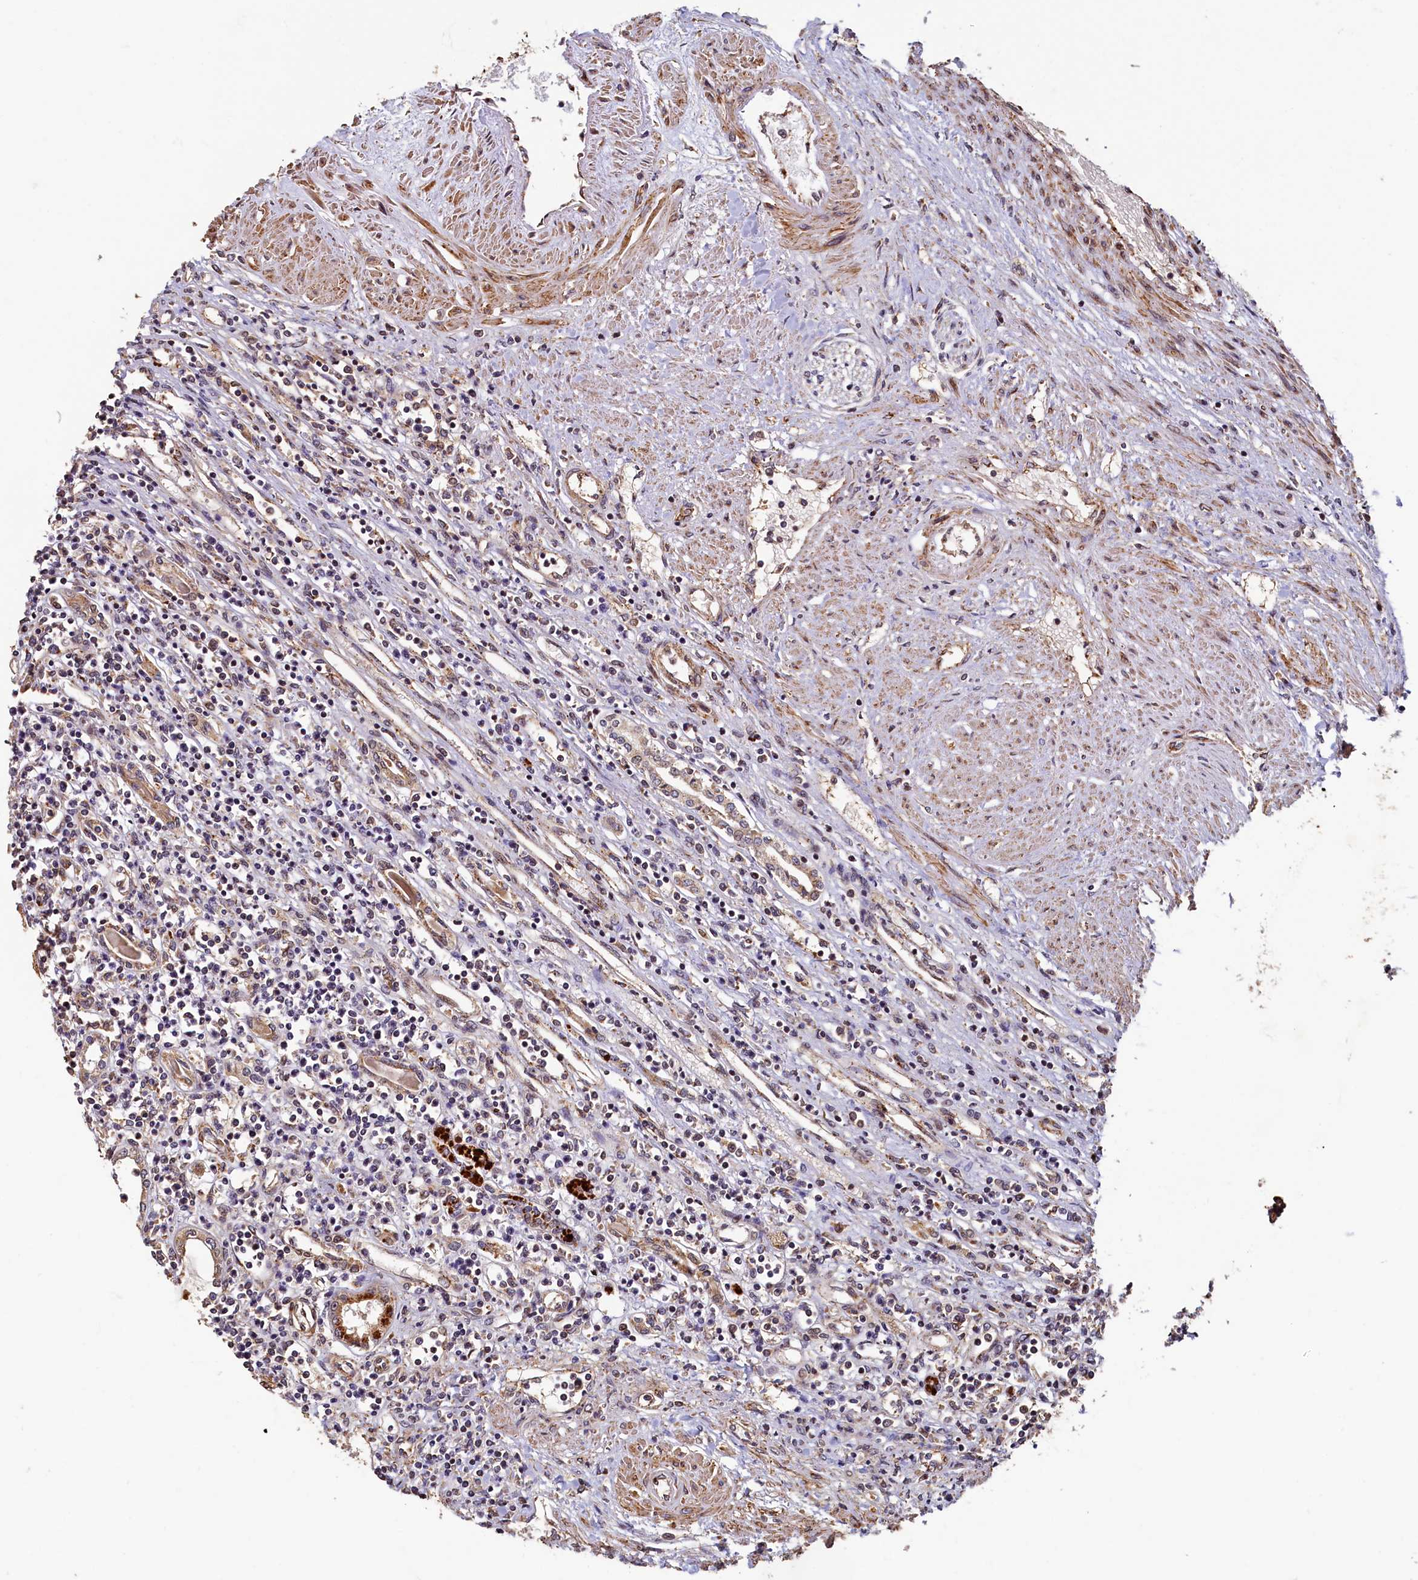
{"staining": {"intensity": "weak", "quantity": "25%-75%", "location": "cytoplasmic/membranous"}, "tissue": "renal cancer", "cell_type": "Tumor cells", "image_type": "cancer", "snomed": [{"axis": "morphology", "description": "Adenocarcinoma, NOS"}, {"axis": "topography", "description": "Kidney"}], "caption": "Protein staining reveals weak cytoplasmic/membranous positivity in approximately 25%-75% of tumor cells in renal adenocarcinoma.", "gene": "TMEM181", "patient": {"sex": "male", "age": 59}}